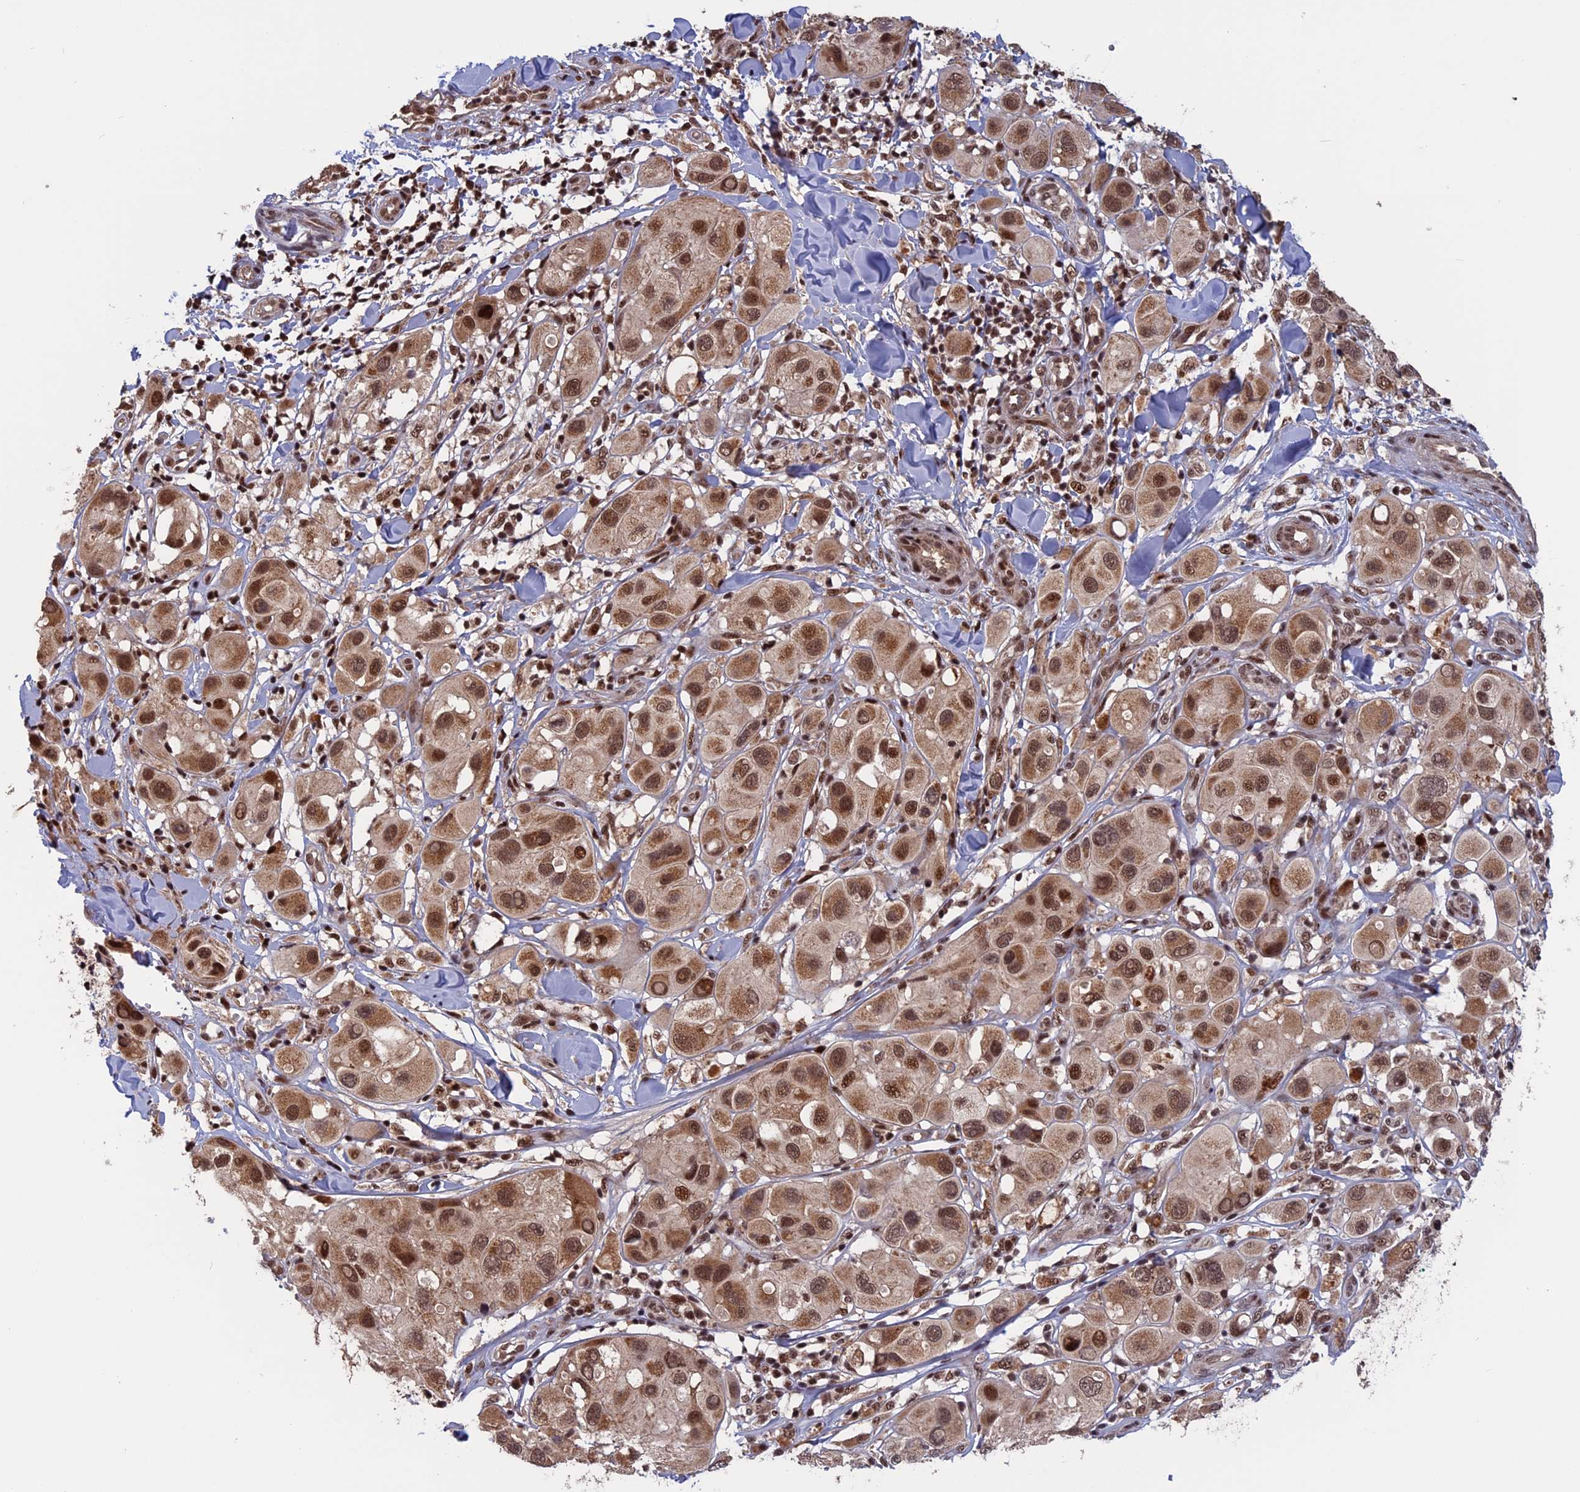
{"staining": {"intensity": "moderate", "quantity": ">75%", "location": "cytoplasmic/membranous,nuclear"}, "tissue": "melanoma", "cell_type": "Tumor cells", "image_type": "cancer", "snomed": [{"axis": "morphology", "description": "Malignant melanoma, Metastatic site"}, {"axis": "topography", "description": "Skin"}], "caption": "Melanoma stained with DAB (3,3'-diaminobenzidine) IHC reveals medium levels of moderate cytoplasmic/membranous and nuclear expression in about >75% of tumor cells. (Brightfield microscopy of DAB IHC at high magnification).", "gene": "CACTIN", "patient": {"sex": "male", "age": 41}}